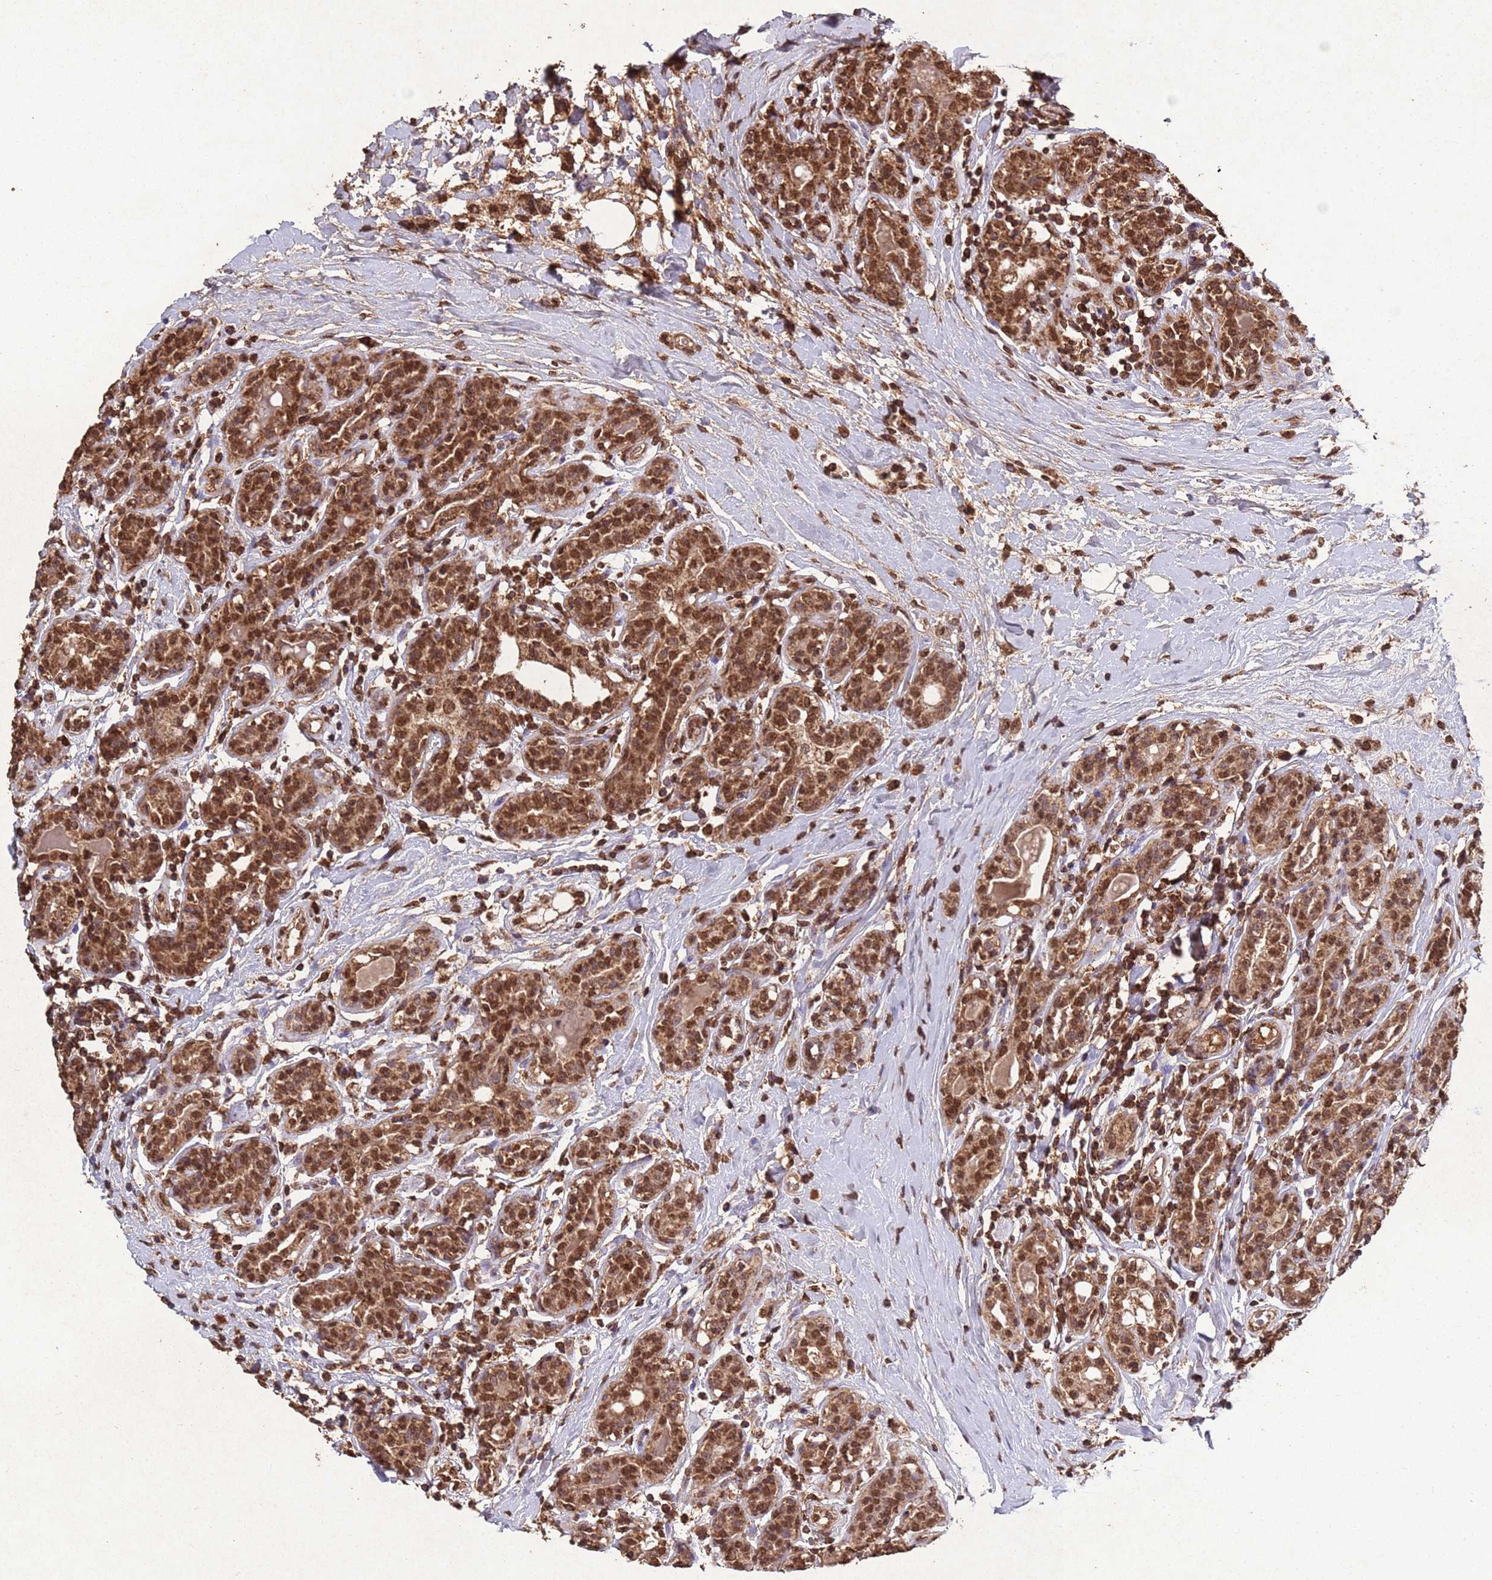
{"staining": {"intensity": "strong", "quantity": ">75%", "location": "cytoplasmic/membranous,nuclear"}, "tissue": "breast cancer", "cell_type": "Tumor cells", "image_type": "cancer", "snomed": [{"axis": "morphology", "description": "Duct carcinoma"}, {"axis": "topography", "description": "Breast"}], "caption": "Breast cancer (intraductal carcinoma) stained with immunohistochemistry (IHC) reveals strong cytoplasmic/membranous and nuclear staining in approximately >75% of tumor cells.", "gene": "HDAC10", "patient": {"sex": "female", "age": 40}}